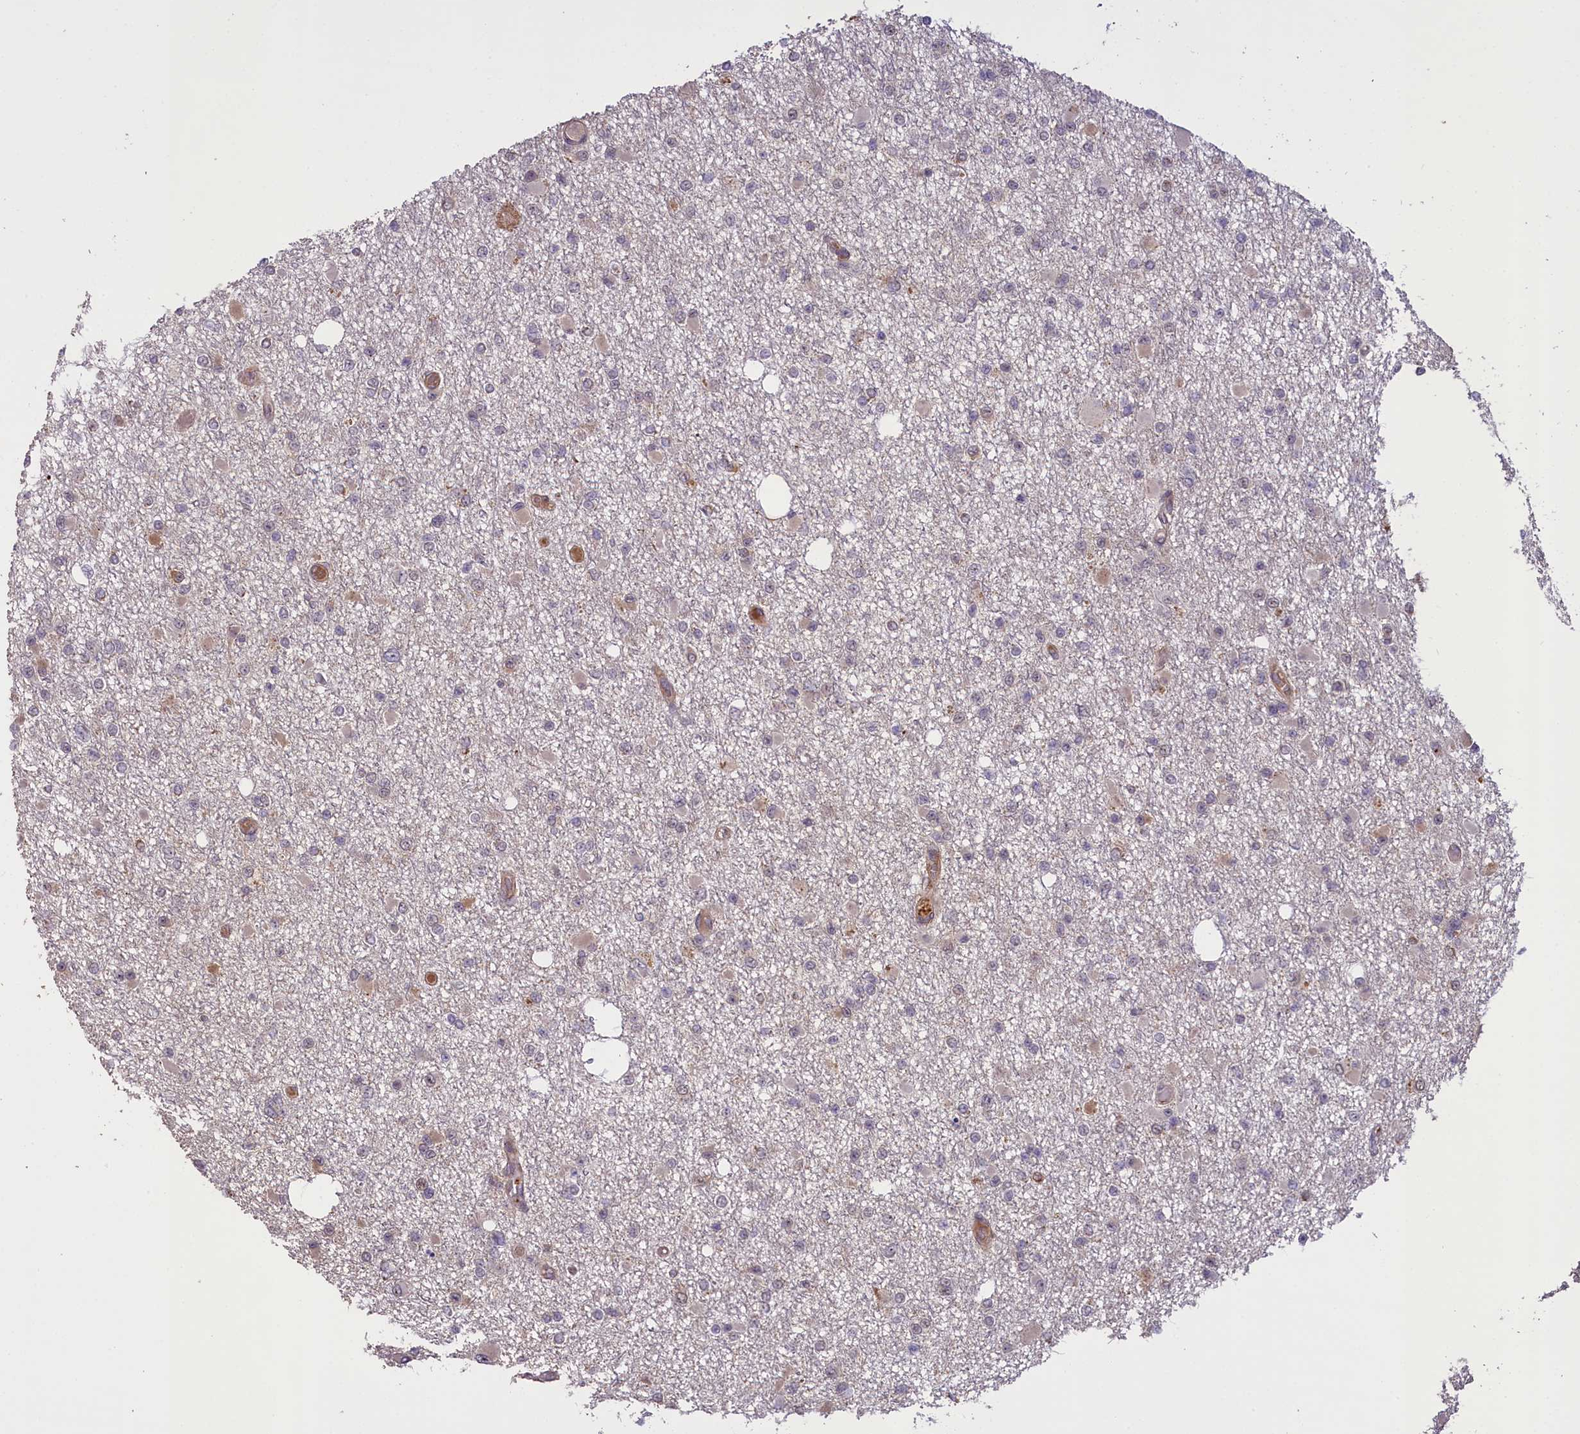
{"staining": {"intensity": "weak", "quantity": "<25%", "location": "cytoplasmic/membranous"}, "tissue": "glioma", "cell_type": "Tumor cells", "image_type": "cancer", "snomed": [{"axis": "morphology", "description": "Glioma, malignant, Low grade"}, {"axis": "topography", "description": "Brain"}], "caption": "This photomicrograph is of malignant low-grade glioma stained with immunohistochemistry to label a protein in brown with the nuclei are counter-stained blue. There is no positivity in tumor cells.", "gene": "FUZ", "patient": {"sex": "female", "age": 22}}